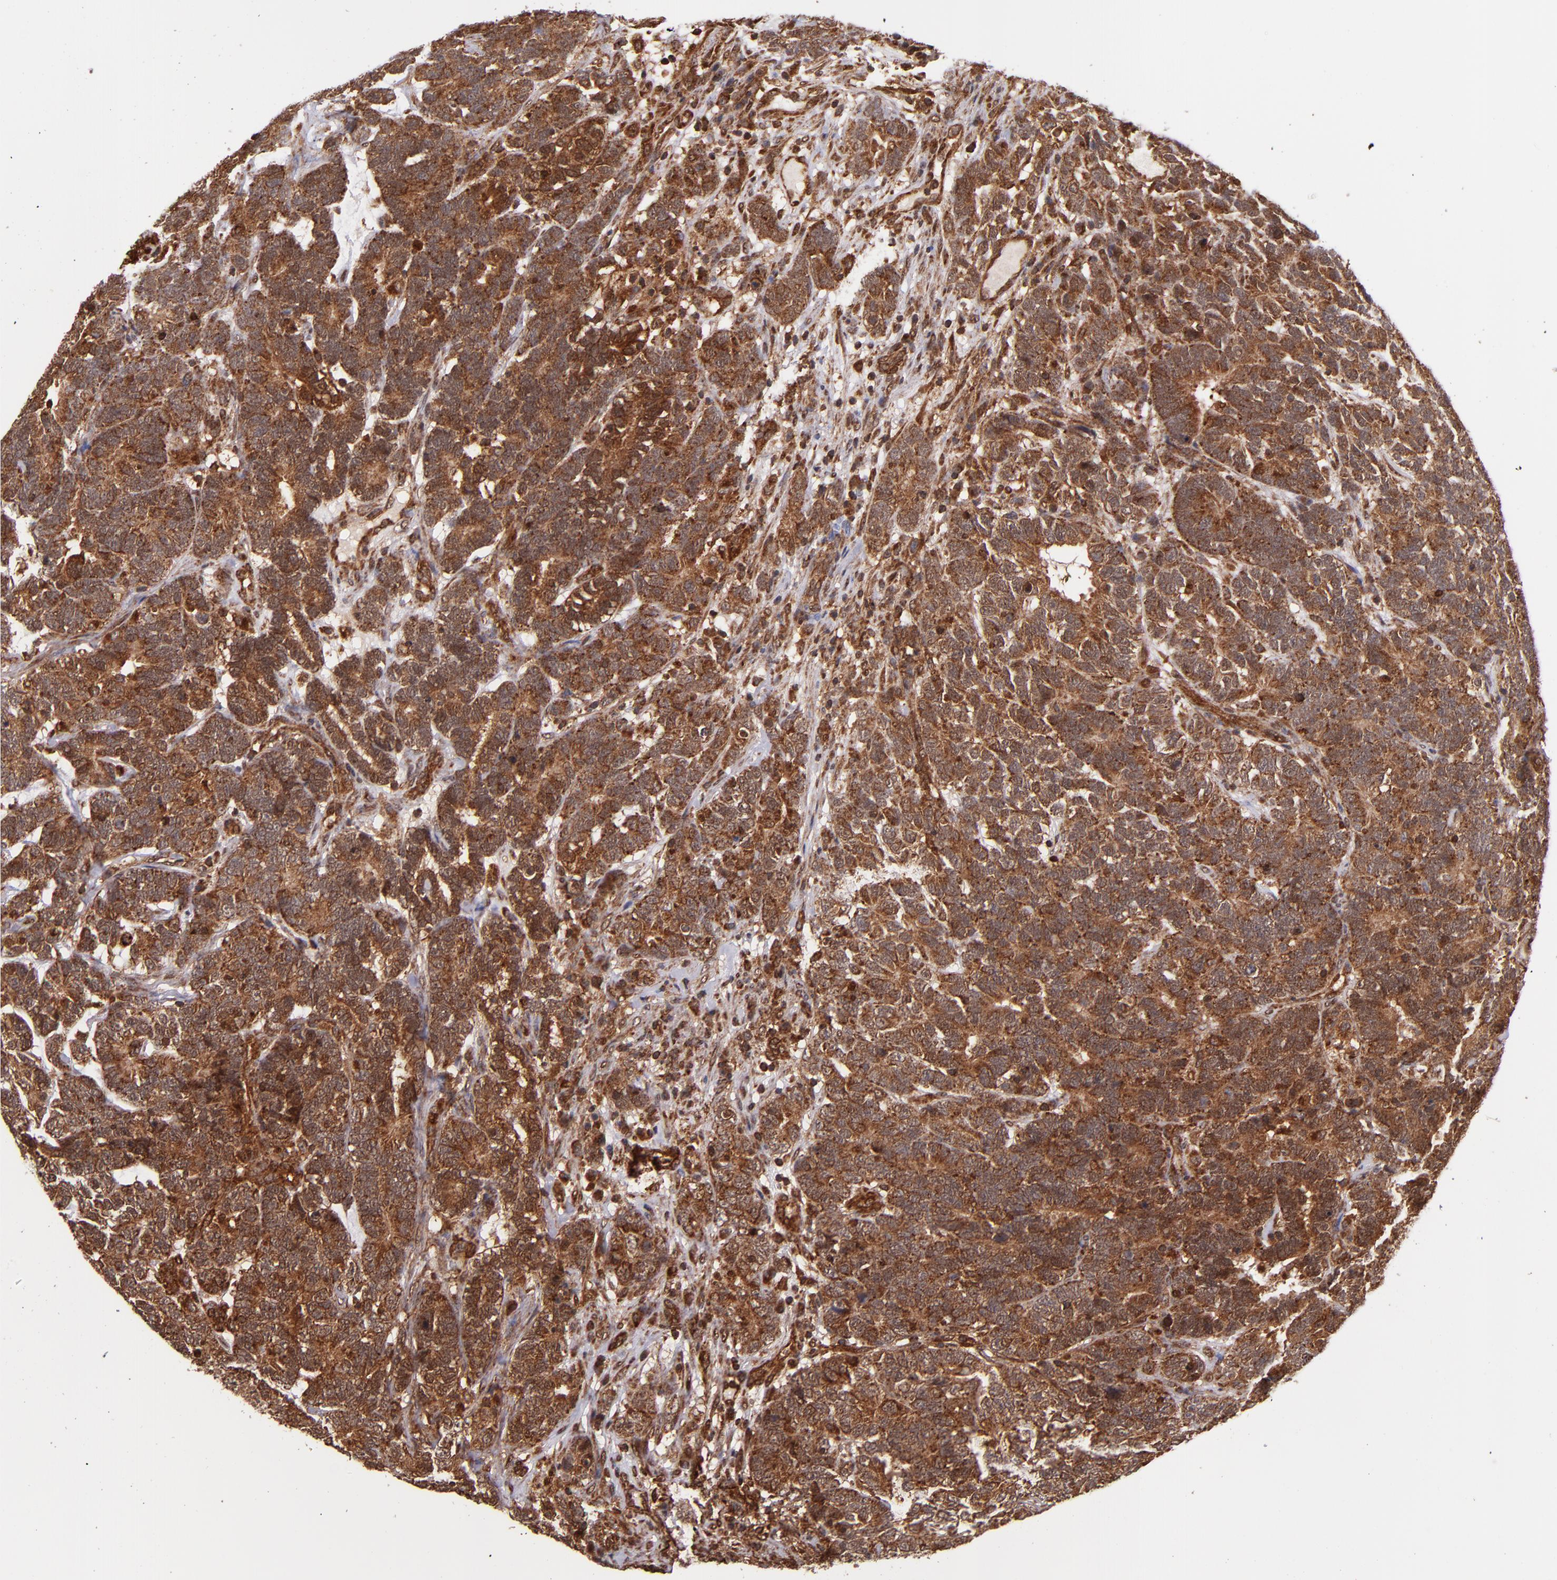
{"staining": {"intensity": "strong", "quantity": ">75%", "location": "cytoplasmic/membranous"}, "tissue": "testis cancer", "cell_type": "Tumor cells", "image_type": "cancer", "snomed": [{"axis": "morphology", "description": "Carcinoma, Embryonal, NOS"}, {"axis": "topography", "description": "Testis"}], "caption": "The immunohistochemical stain shows strong cytoplasmic/membranous expression in tumor cells of embryonal carcinoma (testis) tissue.", "gene": "STX8", "patient": {"sex": "male", "age": 26}}